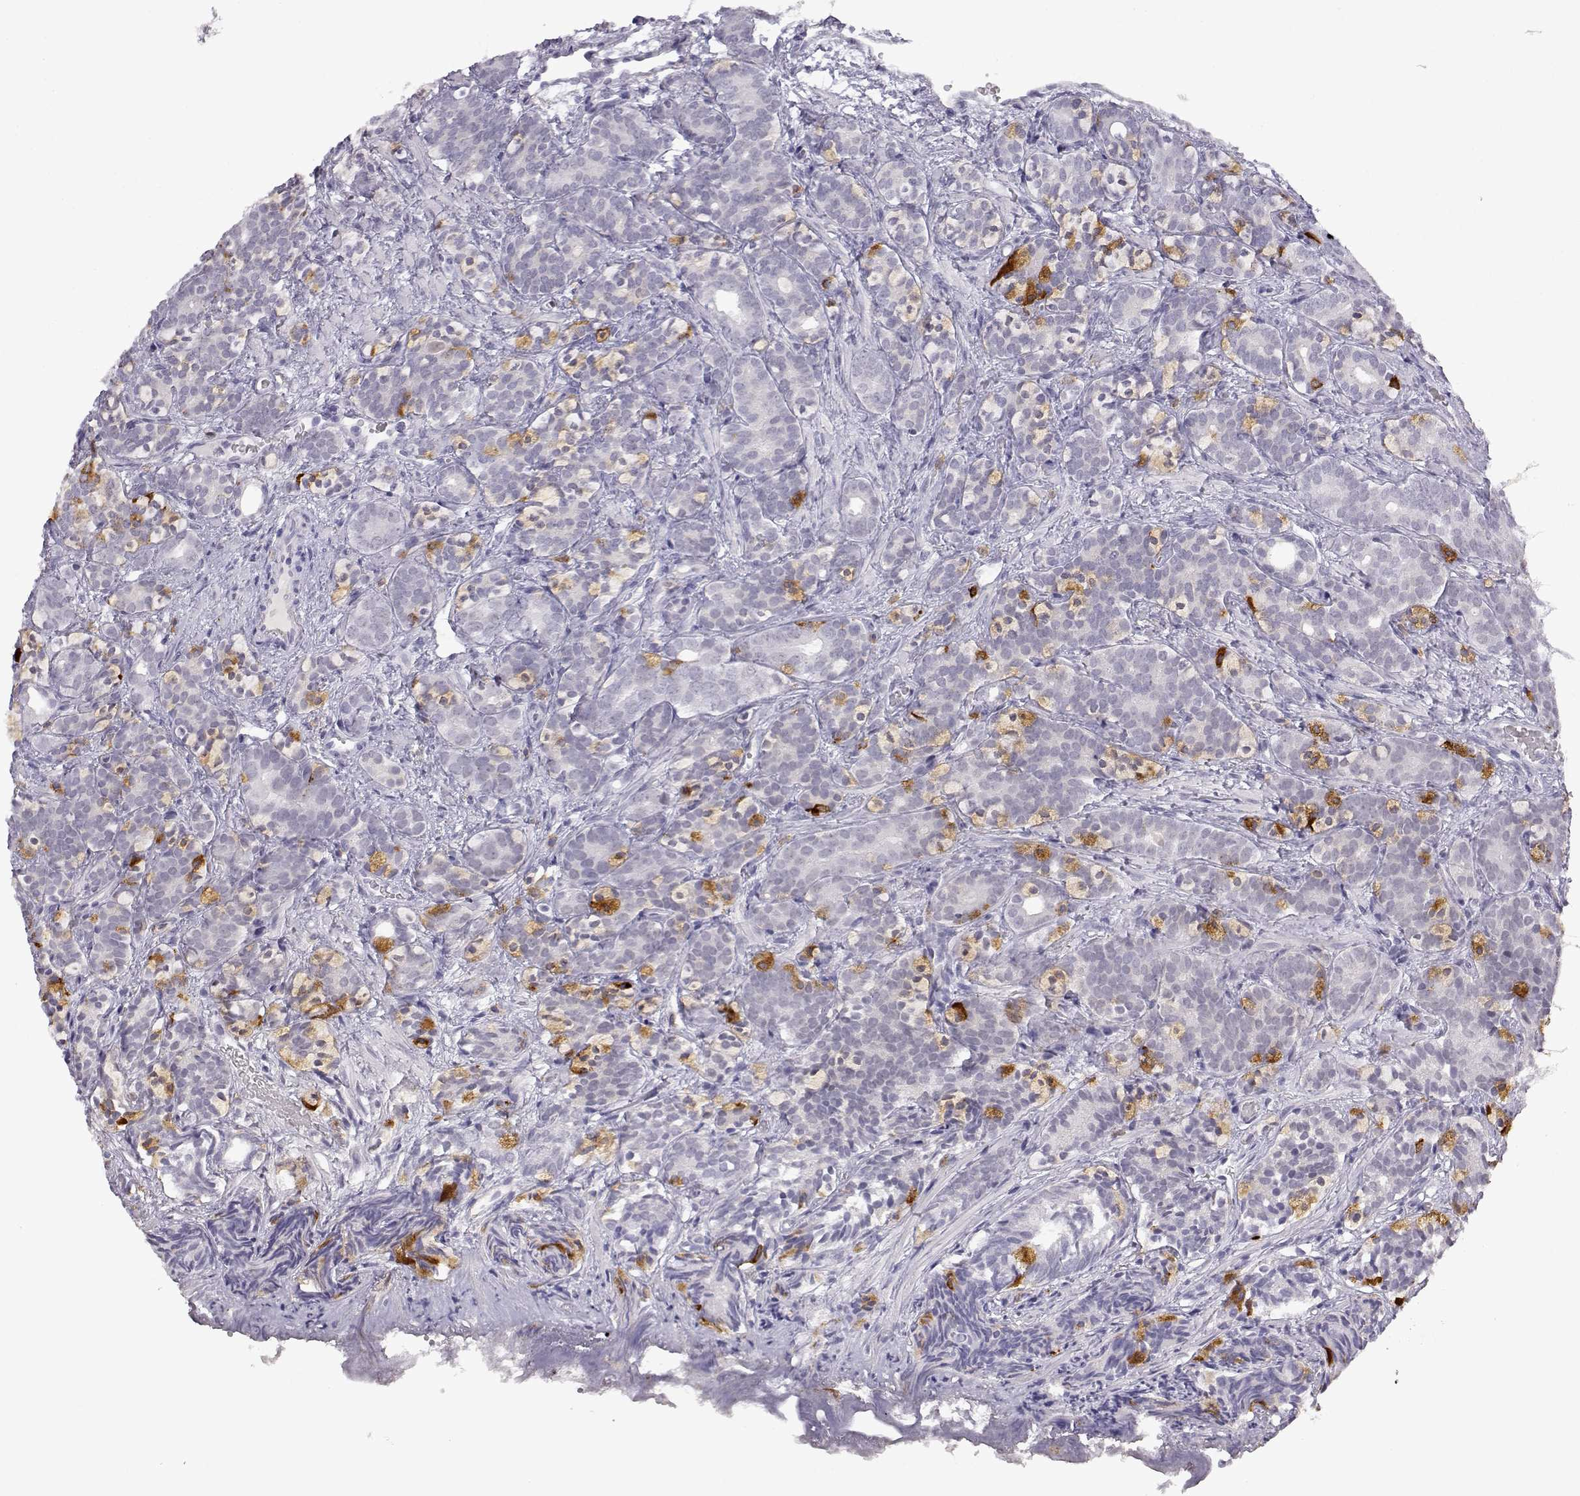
{"staining": {"intensity": "negative", "quantity": "none", "location": "none"}, "tissue": "prostate cancer", "cell_type": "Tumor cells", "image_type": "cancer", "snomed": [{"axis": "morphology", "description": "Adenocarcinoma, High grade"}, {"axis": "topography", "description": "Prostate"}], "caption": "Human prostate adenocarcinoma (high-grade) stained for a protein using IHC displays no positivity in tumor cells.", "gene": "VGF", "patient": {"sex": "male", "age": 84}}